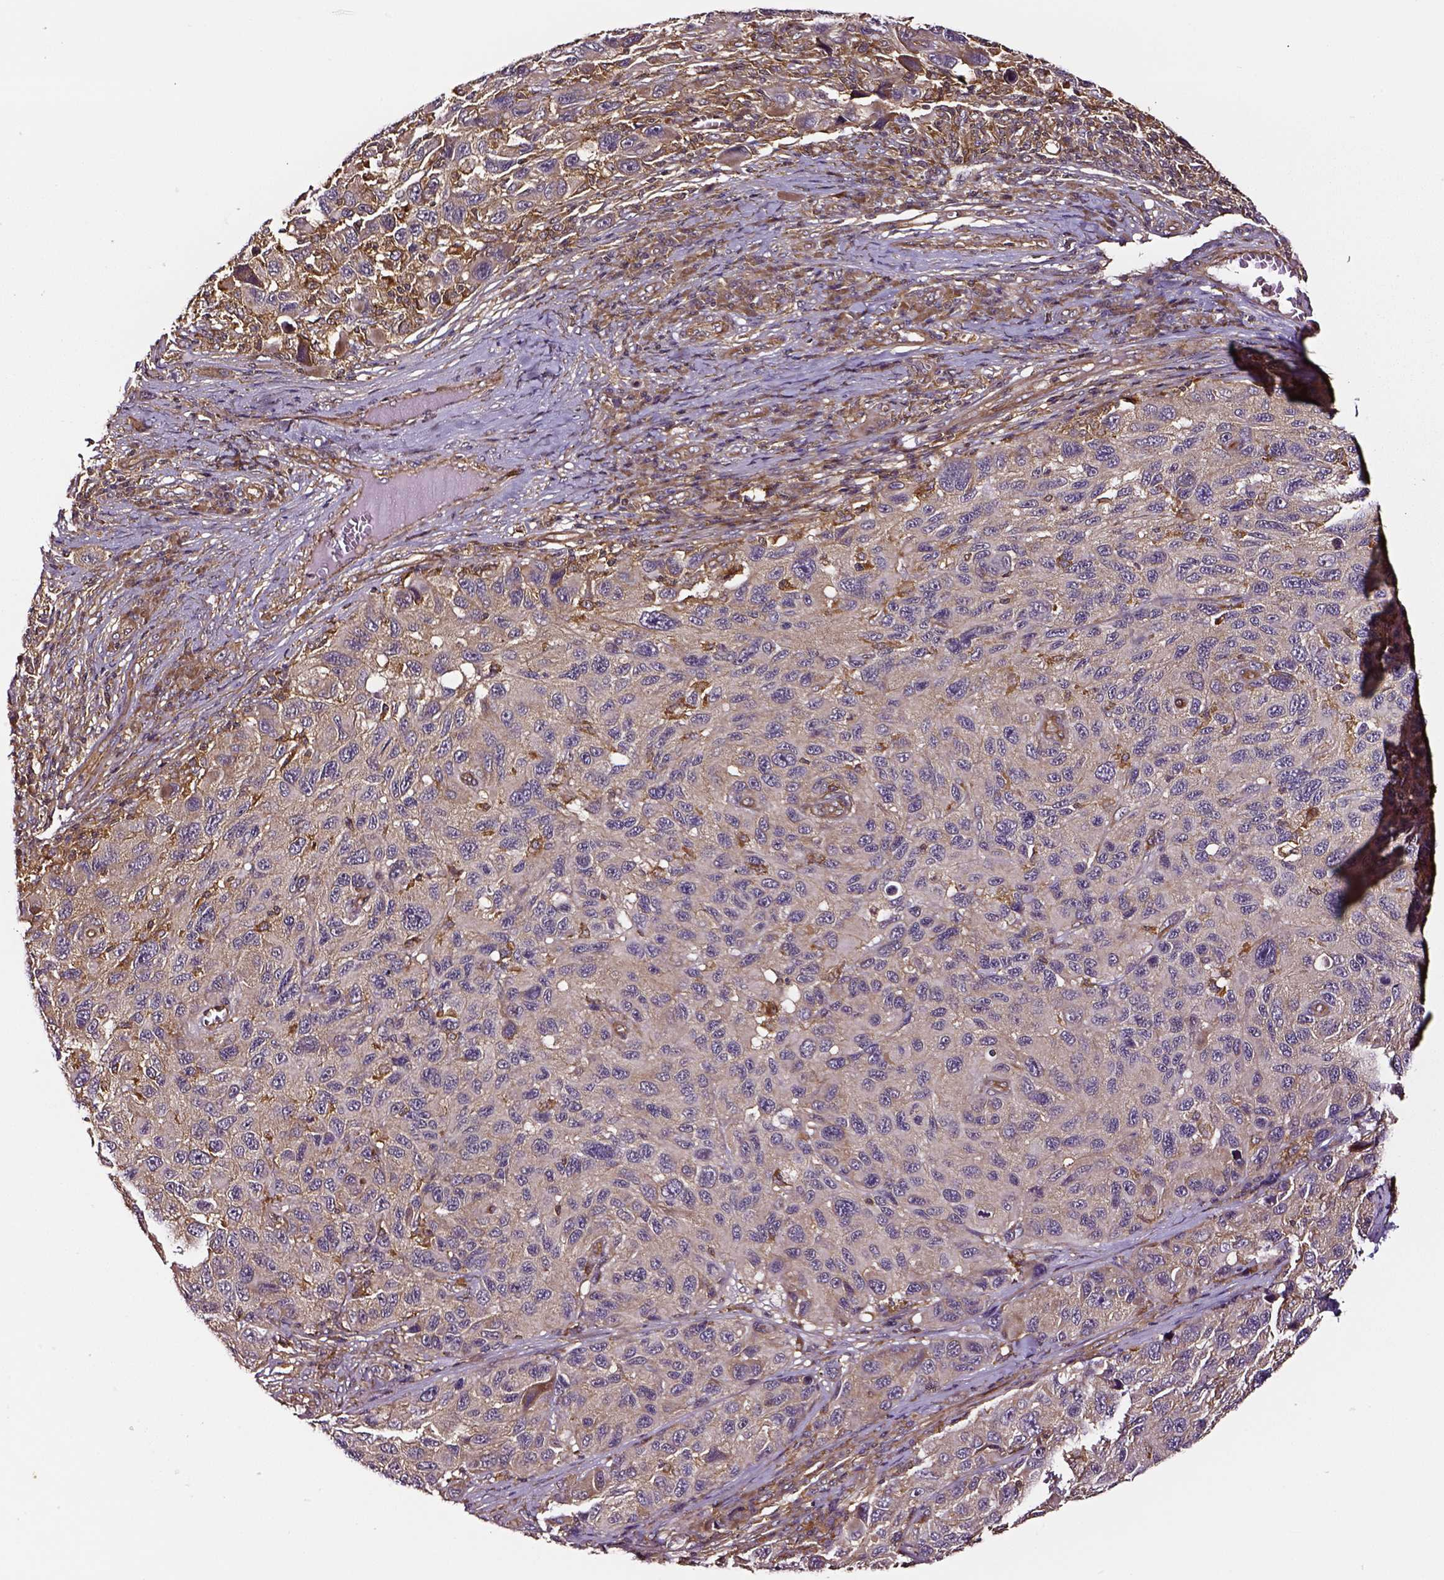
{"staining": {"intensity": "moderate", "quantity": "<25%", "location": "cytoplasmic/membranous"}, "tissue": "melanoma", "cell_type": "Tumor cells", "image_type": "cancer", "snomed": [{"axis": "morphology", "description": "Malignant melanoma, NOS"}, {"axis": "topography", "description": "Skin"}], "caption": "This histopathology image demonstrates malignant melanoma stained with IHC to label a protein in brown. The cytoplasmic/membranous of tumor cells show moderate positivity for the protein. Nuclei are counter-stained blue.", "gene": "RASSF5", "patient": {"sex": "male", "age": 53}}